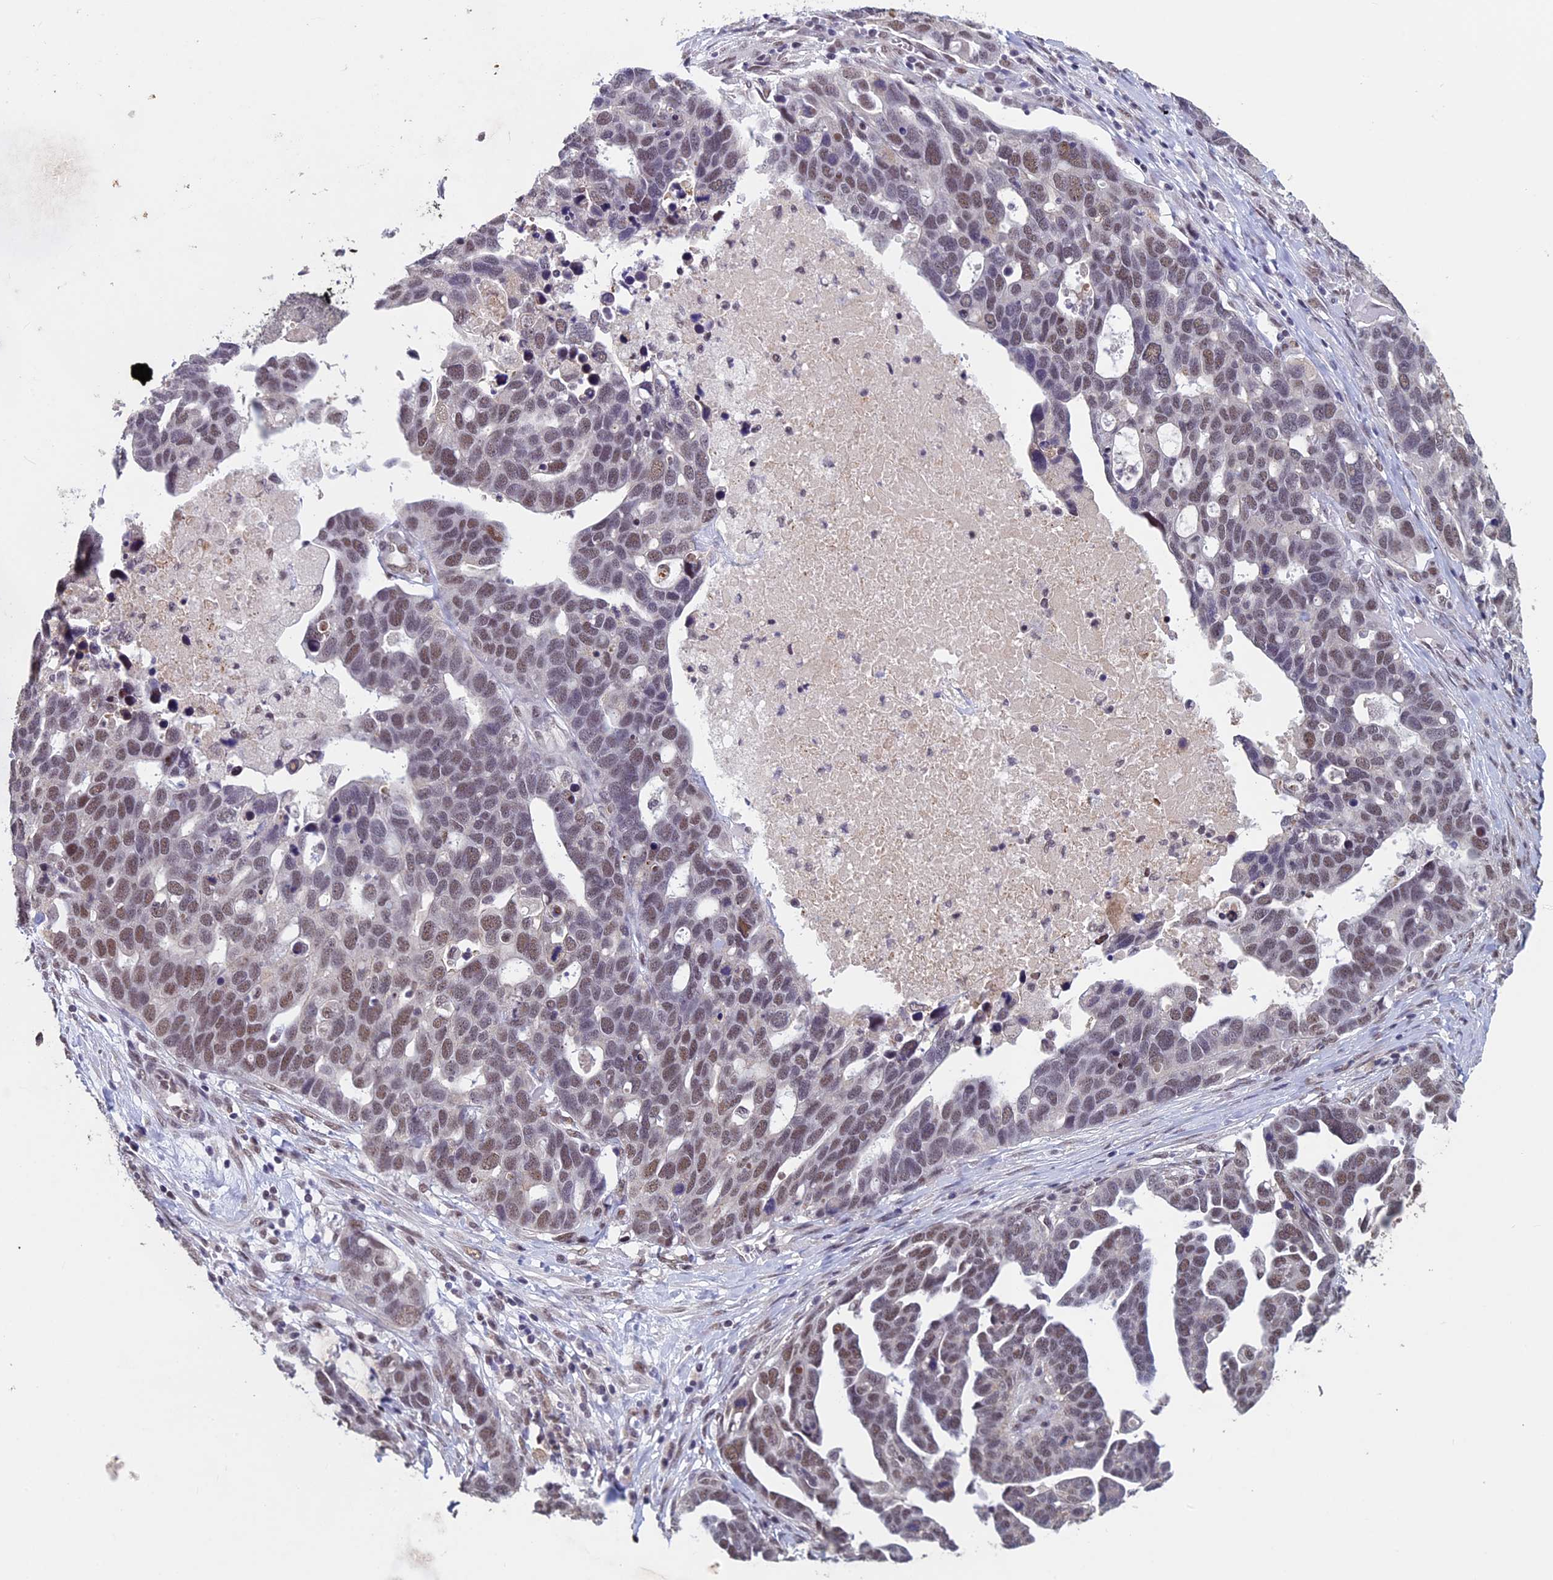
{"staining": {"intensity": "moderate", "quantity": ">75%", "location": "nuclear"}, "tissue": "ovarian cancer", "cell_type": "Tumor cells", "image_type": "cancer", "snomed": [{"axis": "morphology", "description": "Cystadenocarcinoma, serous, NOS"}, {"axis": "topography", "description": "Ovary"}], "caption": "Ovarian cancer (serous cystadenocarcinoma) was stained to show a protein in brown. There is medium levels of moderate nuclear positivity in about >75% of tumor cells.", "gene": "RNF40", "patient": {"sex": "female", "age": 54}}